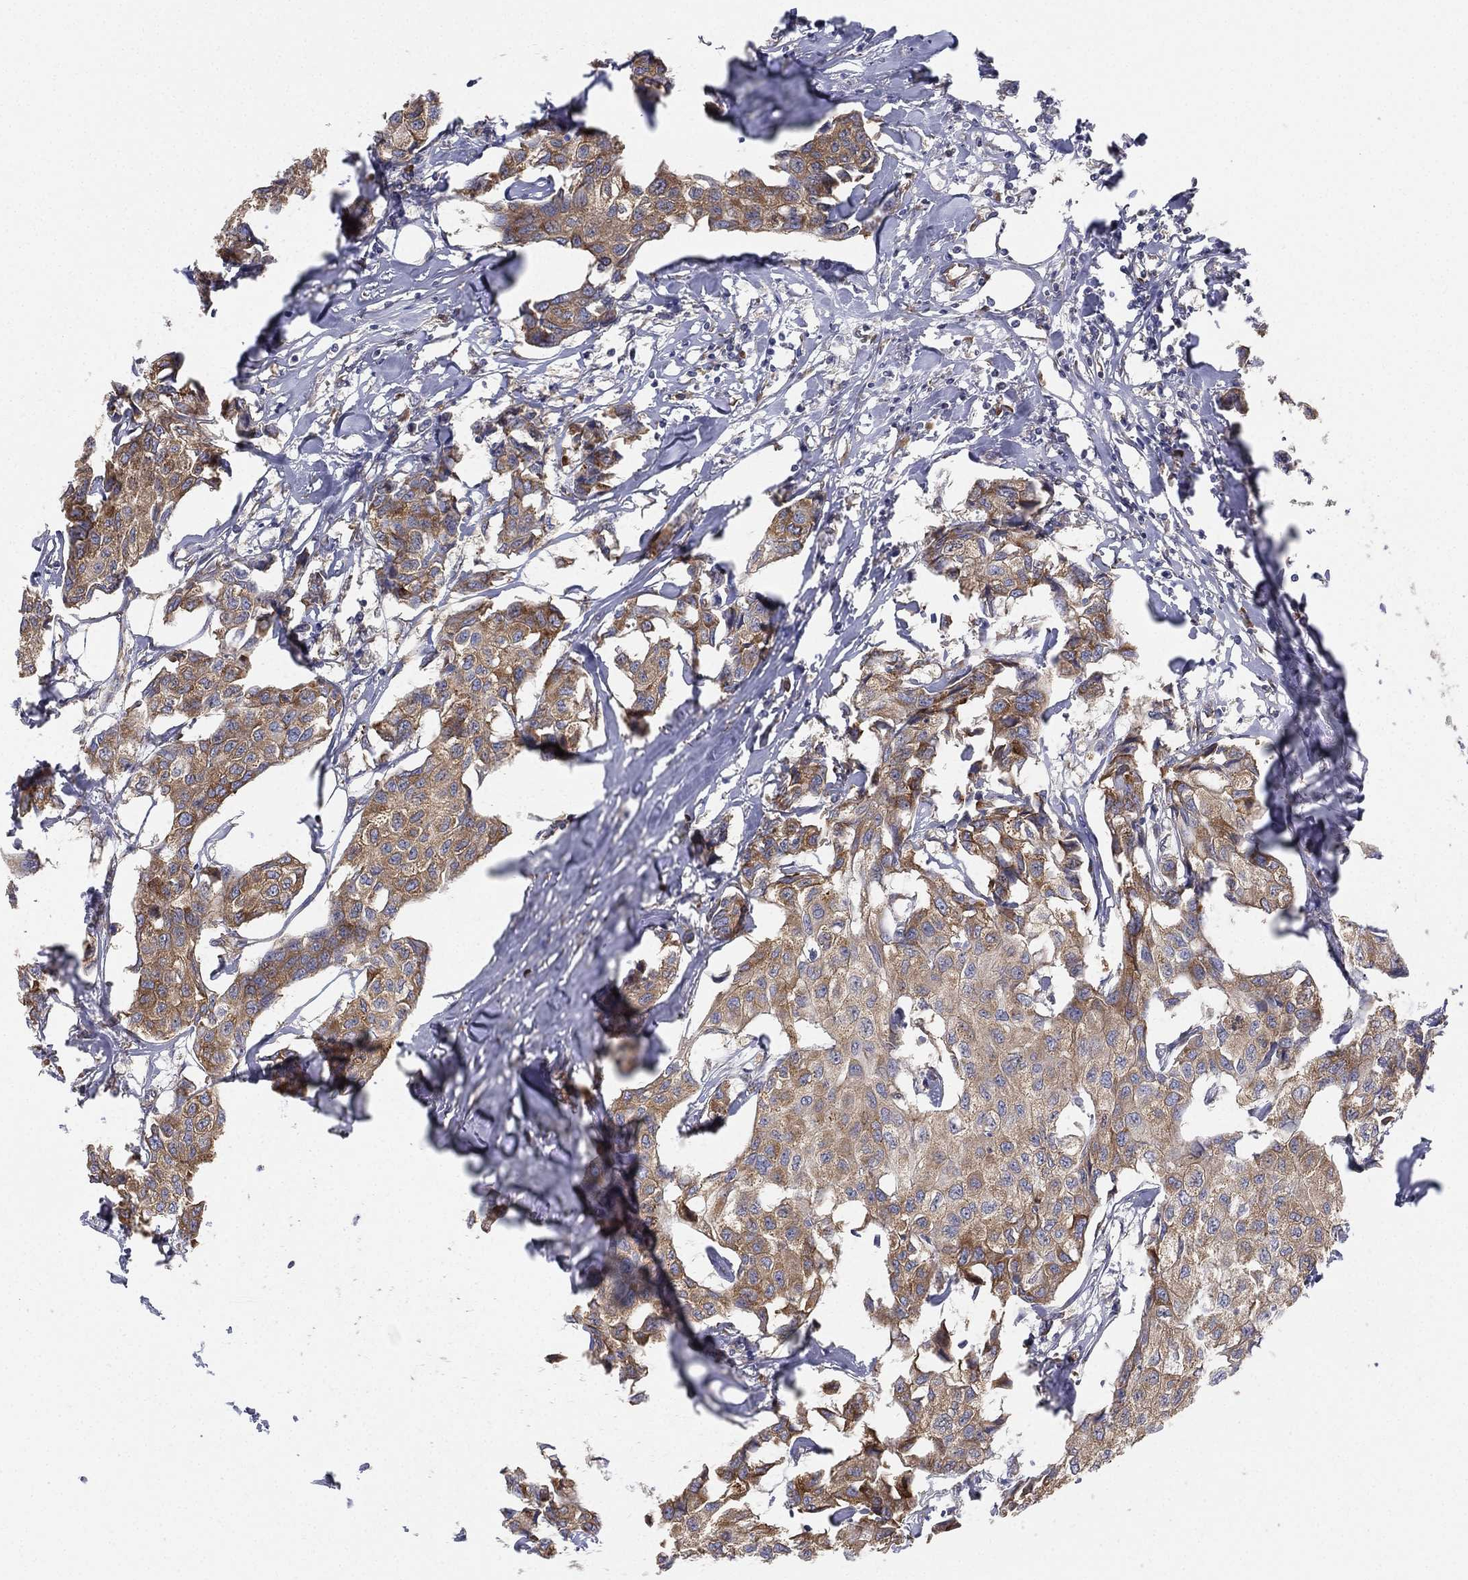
{"staining": {"intensity": "moderate", "quantity": ">75%", "location": "cytoplasmic/membranous"}, "tissue": "breast cancer", "cell_type": "Tumor cells", "image_type": "cancer", "snomed": [{"axis": "morphology", "description": "Duct carcinoma"}, {"axis": "topography", "description": "Breast"}], "caption": "Immunohistochemical staining of breast cancer (intraductal carcinoma) displays medium levels of moderate cytoplasmic/membranous staining in approximately >75% of tumor cells.", "gene": "FARSA", "patient": {"sex": "female", "age": 80}}